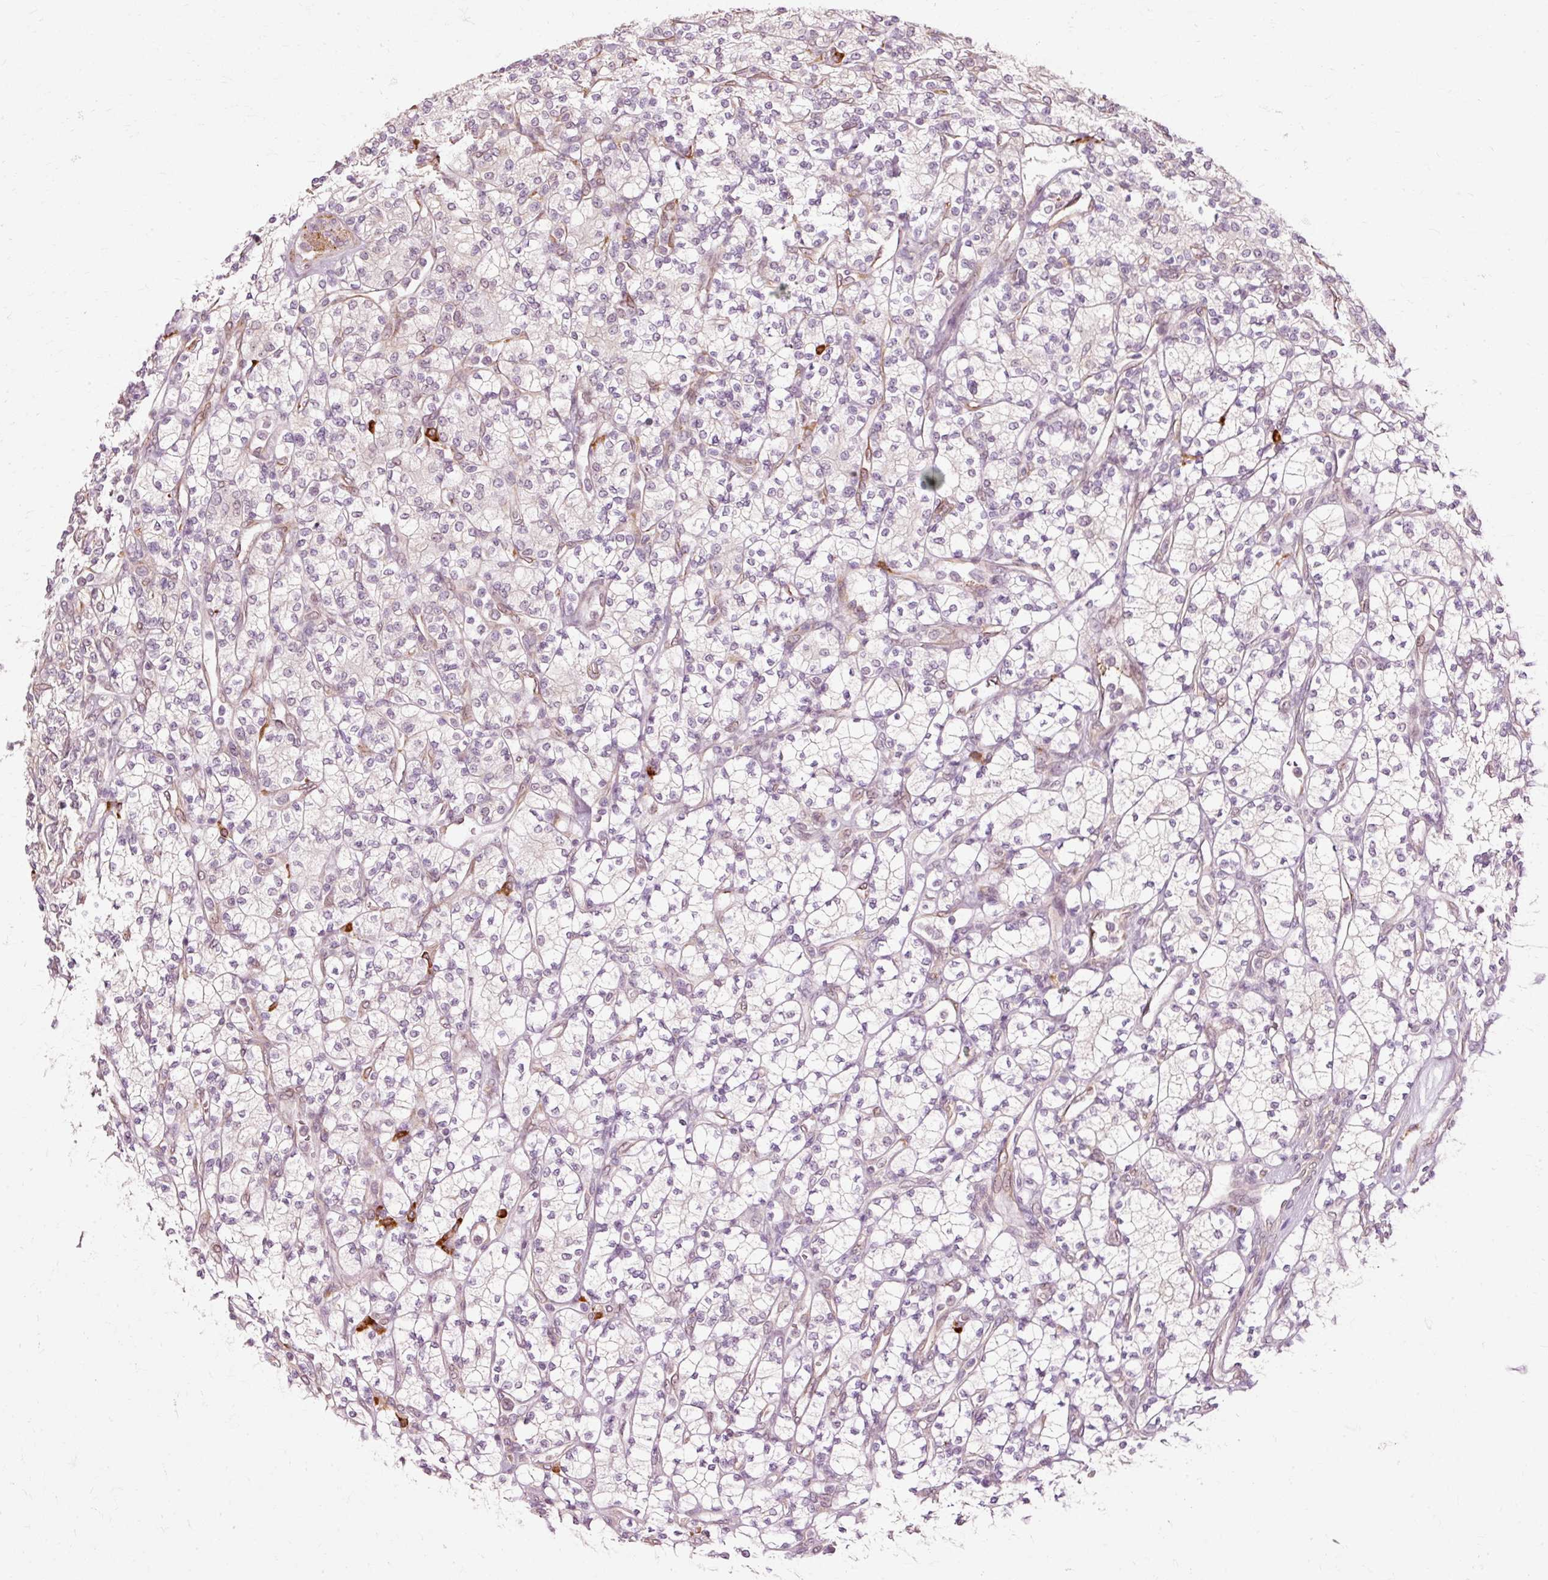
{"staining": {"intensity": "negative", "quantity": "none", "location": "none"}, "tissue": "renal cancer", "cell_type": "Tumor cells", "image_type": "cancer", "snomed": [{"axis": "morphology", "description": "Adenocarcinoma, NOS"}, {"axis": "topography", "description": "Kidney"}], "caption": "DAB (3,3'-diaminobenzidine) immunohistochemical staining of renal cancer displays no significant expression in tumor cells.", "gene": "RGPD5", "patient": {"sex": "male", "age": 77}}